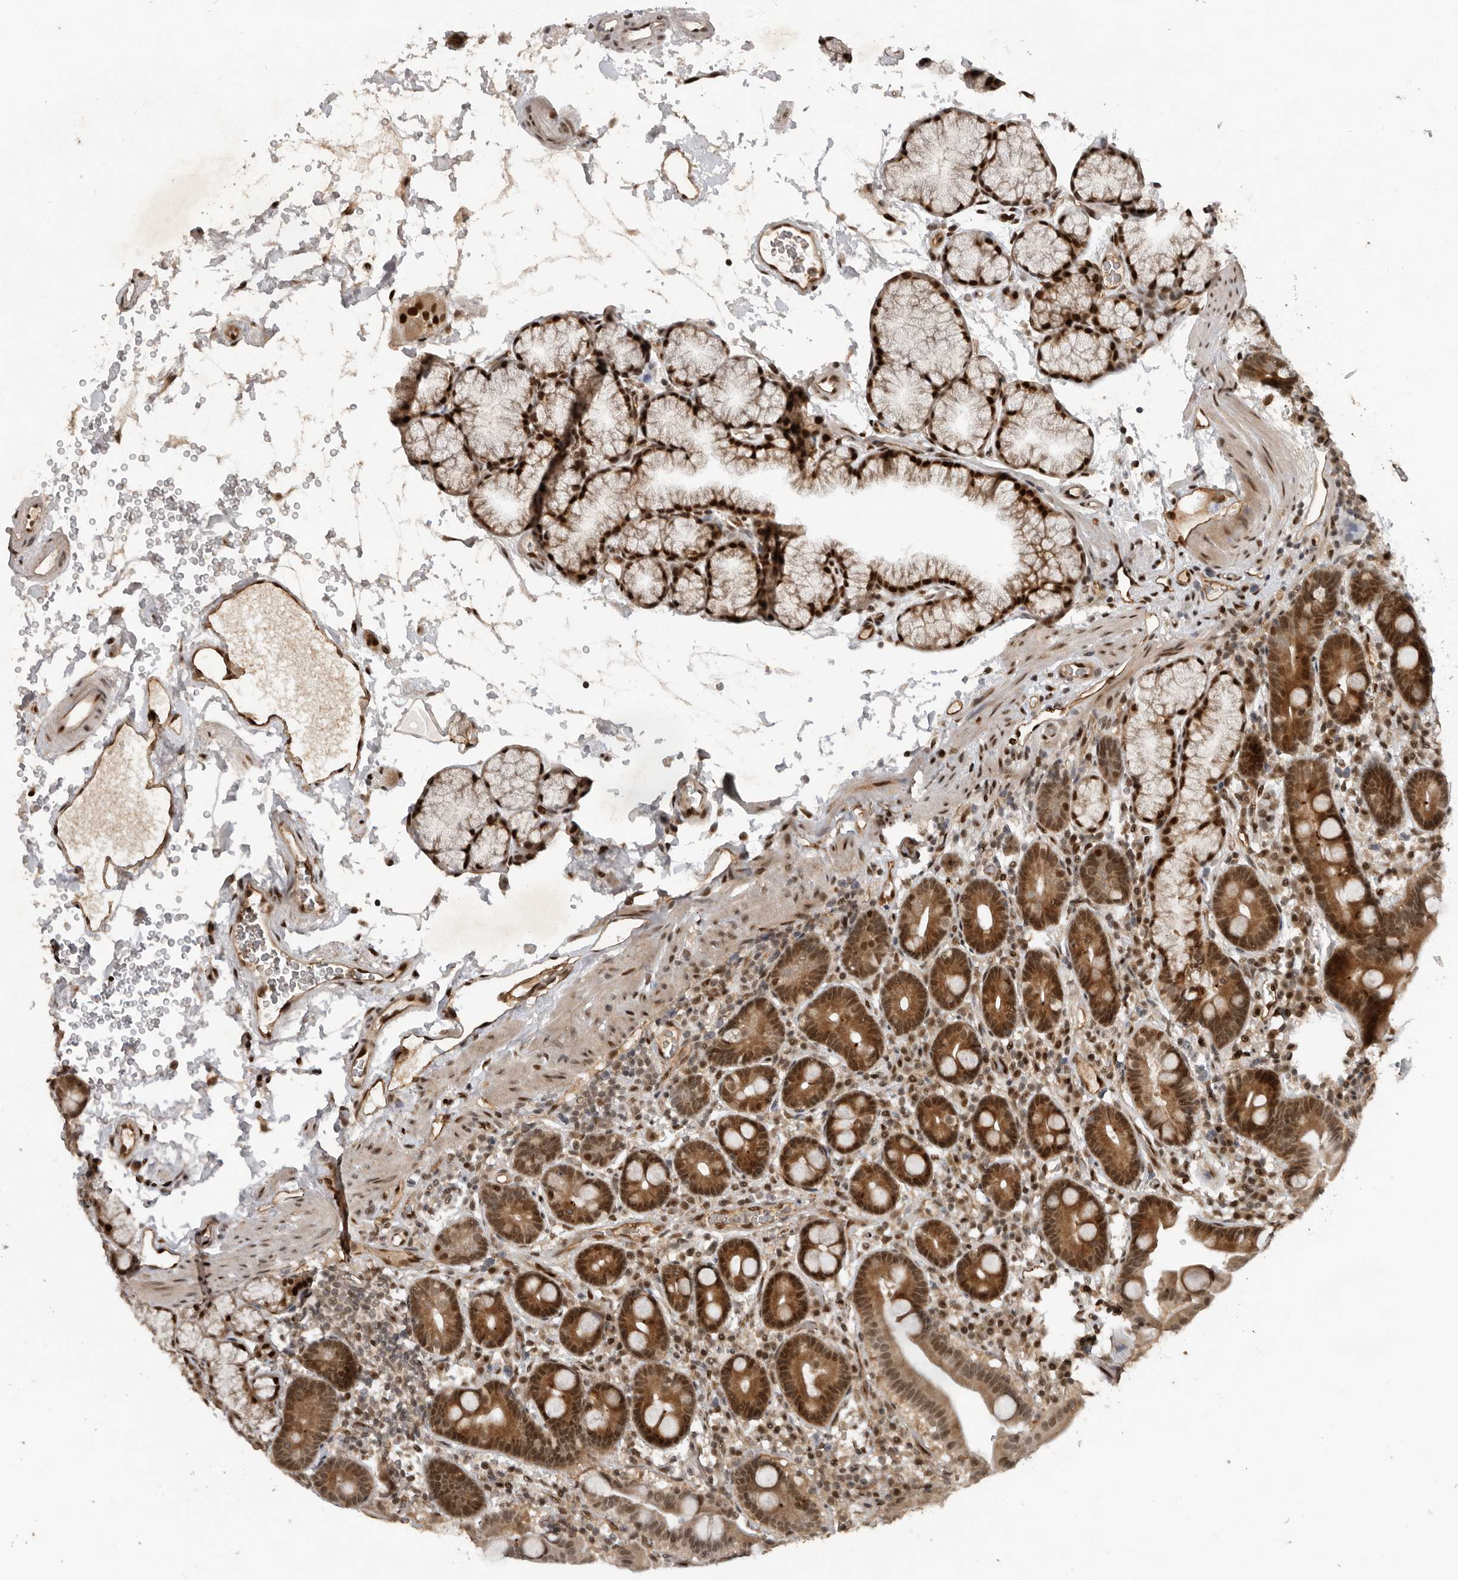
{"staining": {"intensity": "moderate", "quantity": ">75%", "location": "cytoplasmic/membranous,nuclear"}, "tissue": "duodenum", "cell_type": "Glandular cells", "image_type": "normal", "snomed": [{"axis": "morphology", "description": "Normal tissue, NOS"}, {"axis": "topography", "description": "Duodenum"}], "caption": "This histopathology image displays benign duodenum stained with IHC to label a protein in brown. The cytoplasmic/membranous,nuclear of glandular cells show moderate positivity for the protein. Nuclei are counter-stained blue.", "gene": "CDC27", "patient": {"sex": "male", "age": 54}}